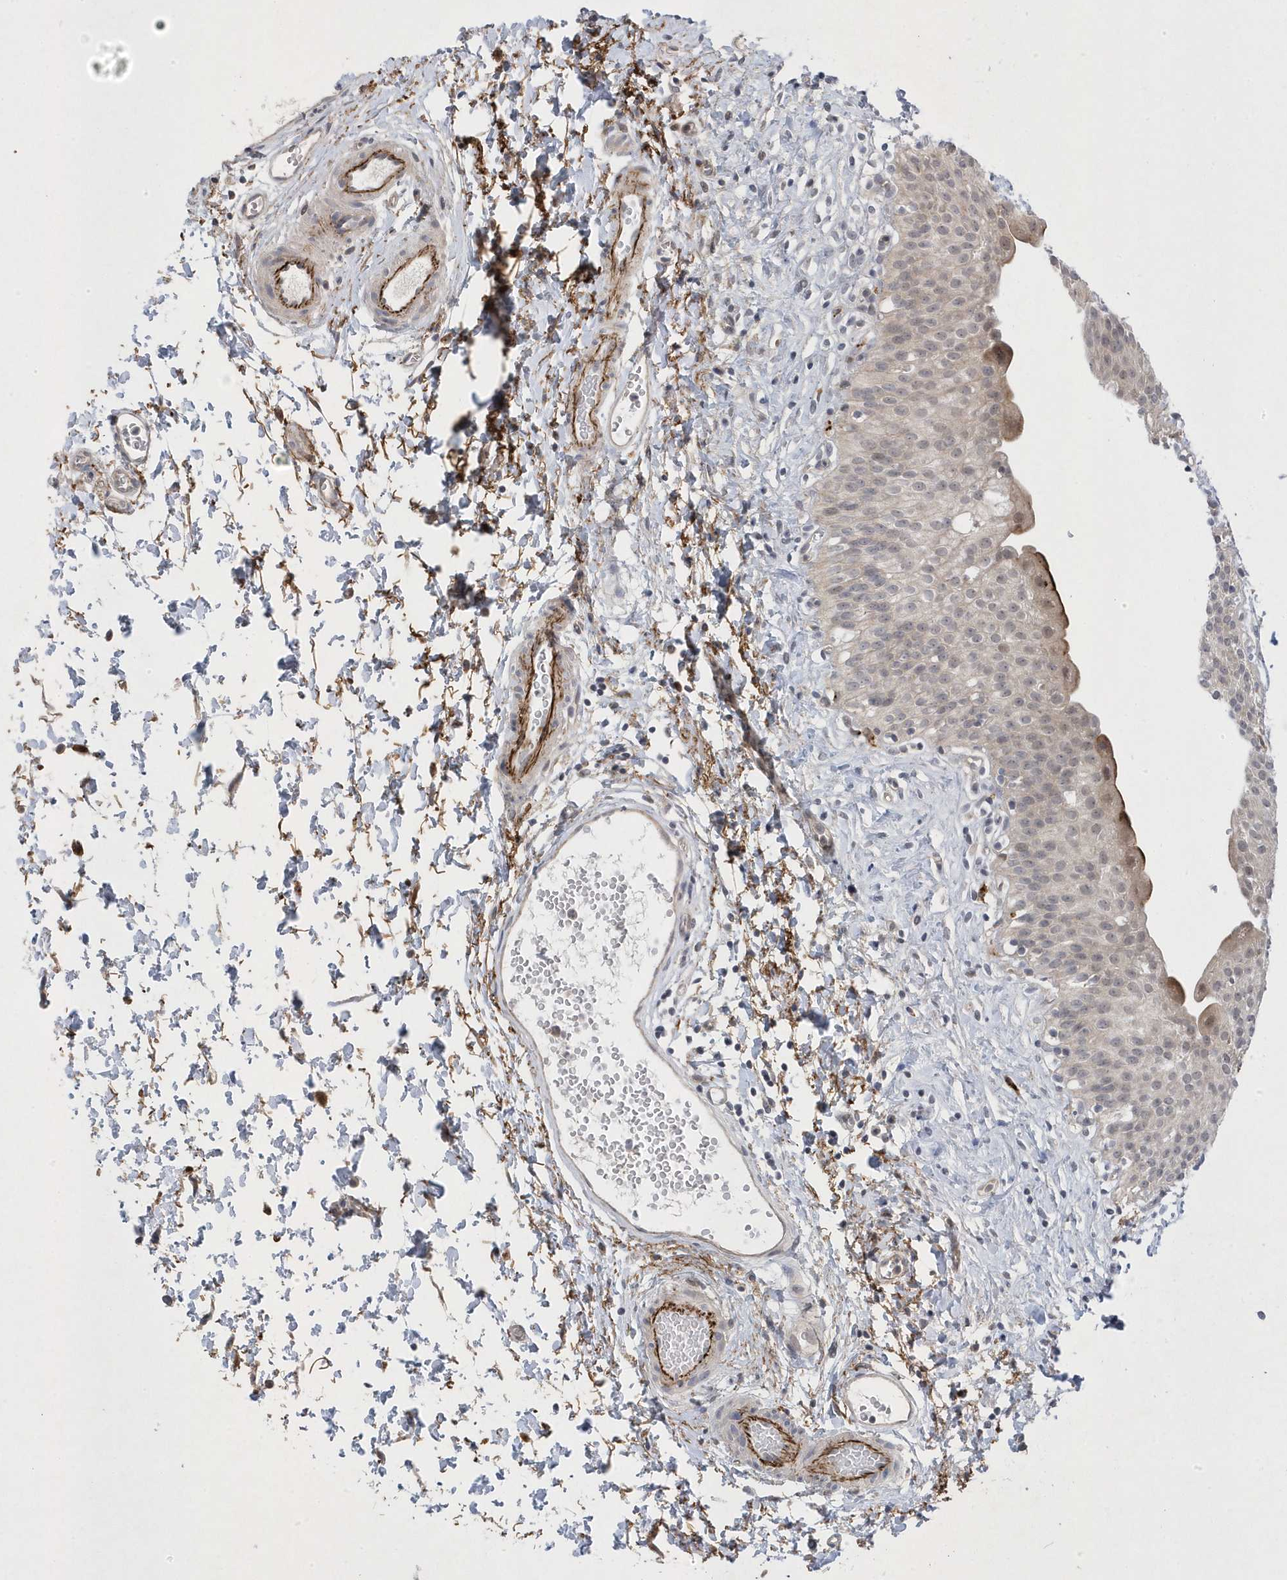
{"staining": {"intensity": "weak", "quantity": "25%-75%", "location": "cytoplasmic/membranous"}, "tissue": "urinary bladder", "cell_type": "Urothelial cells", "image_type": "normal", "snomed": [{"axis": "morphology", "description": "Normal tissue, NOS"}, {"axis": "topography", "description": "Urinary bladder"}], "caption": "Immunohistochemical staining of benign urinary bladder demonstrates weak cytoplasmic/membranous protein positivity in about 25%-75% of urothelial cells.", "gene": "ANAPC1", "patient": {"sex": "male", "age": 51}}